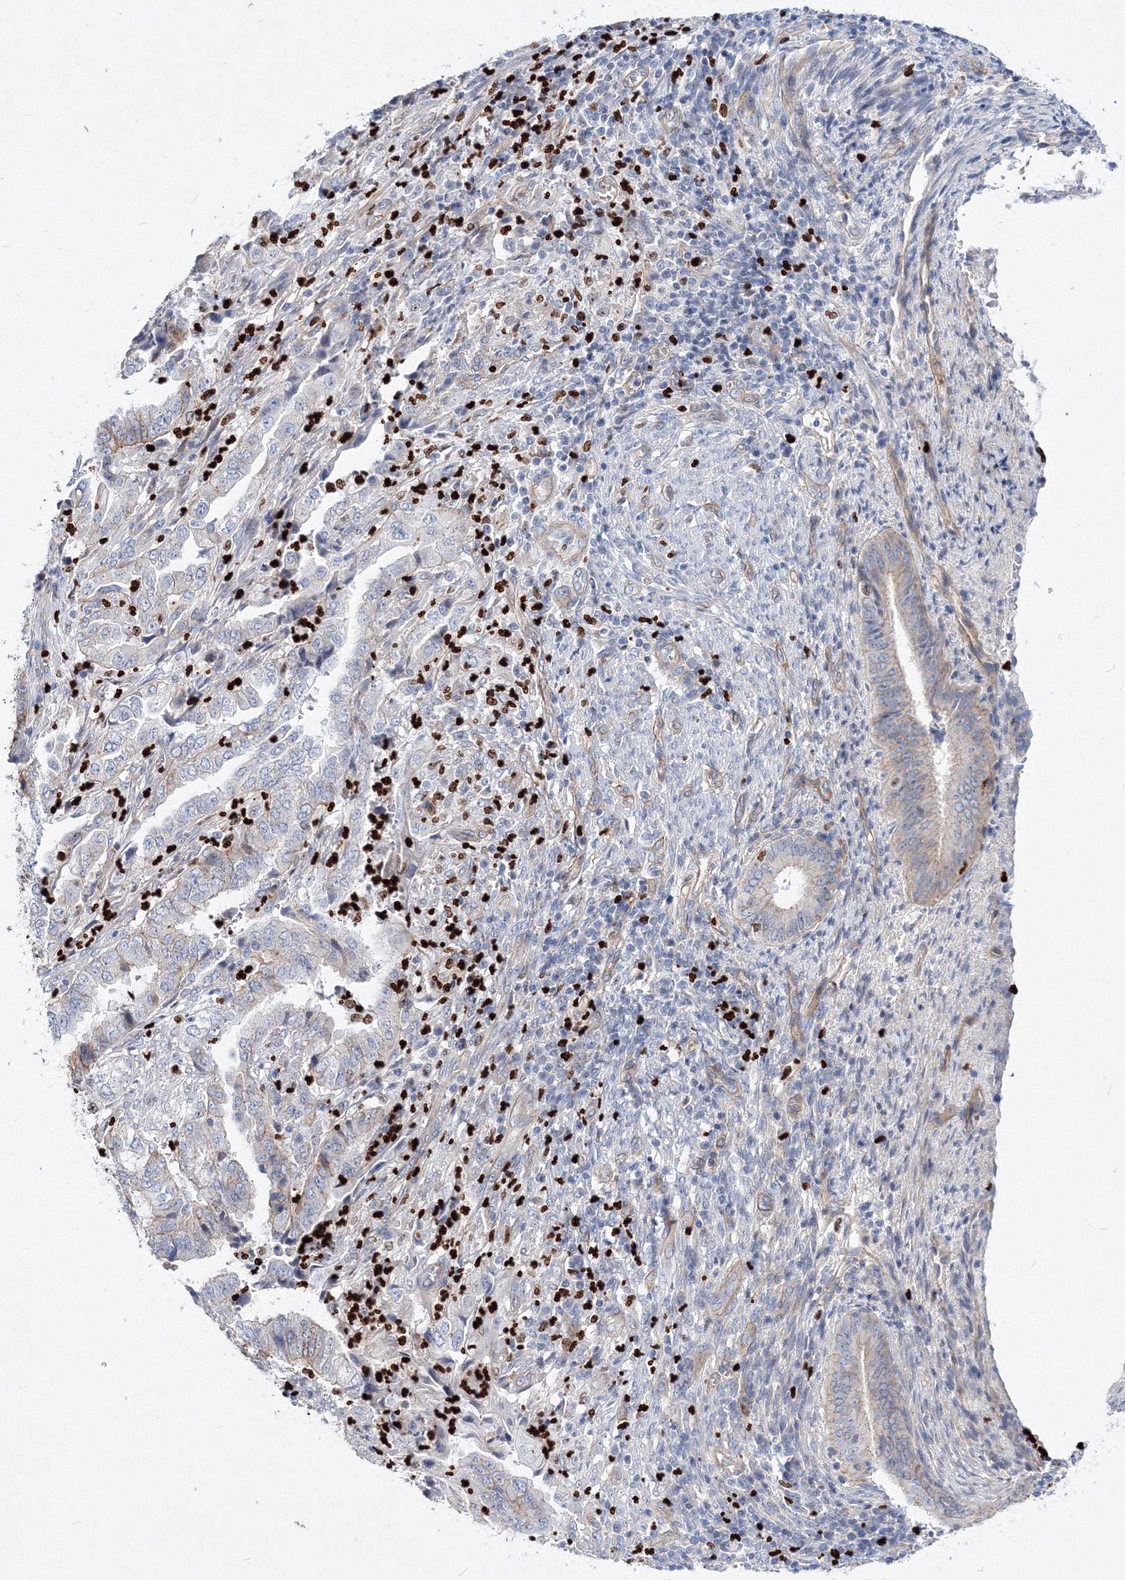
{"staining": {"intensity": "weak", "quantity": "<25%", "location": "cytoplasmic/membranous"}, "tissue": "endometrial cancer", "cell_type": "Tumor cells", "image_type": "cancer", "snomed": [{"axis": "morphology", "description": "Adenocarcinoma, NOS"}, {"axis": "topography", "description": "Endometrium"}], "caption": "Tumor cells show no significant protein staining in adenocarcinoma (endometrial).", "gene": "C11orf52", "patient": {"sex": "female", "age": 51}}